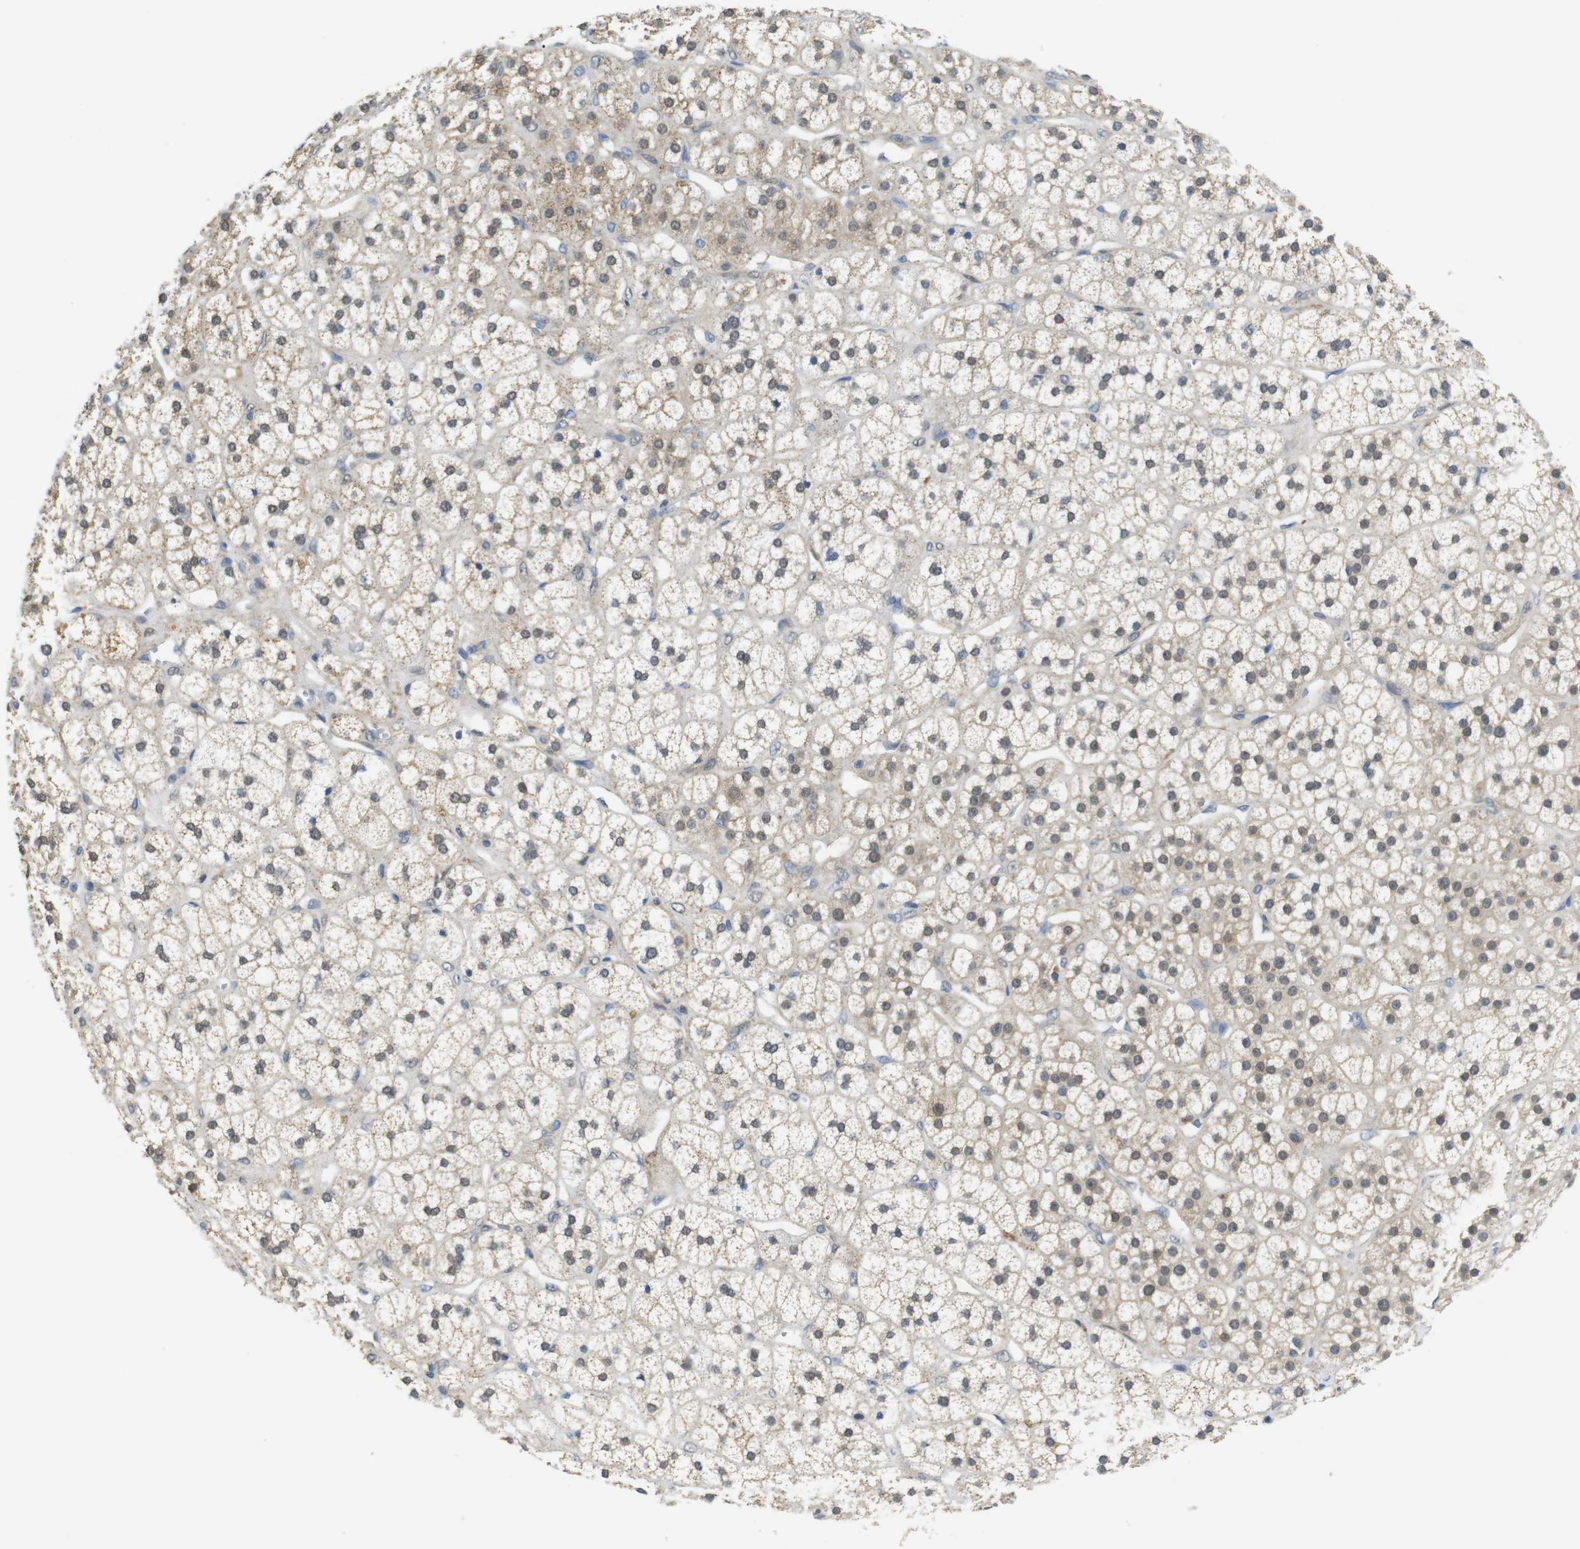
{"staining": {"intensity": "moderate", "quantity": "25%-75%", "location": "cytoplasmic/membranous,nuclear"}, "tissue": "adrenal gland", "cell_type": "Glandular cells", "image_type": "normal", "snomed": [{"axis": "morphology", "description": "Normal tissue, NOS"}, {"axis": "topography", "description": "Adrenal gland"}], "caption": "Immunohistochemistry (DAB) staining of benign human adrenal gland demonstrates moderate cytoplasmic/membranous,nuclear protein staining in about 25%-75% of glandular cells.", "gene": "FNTA", "patient": {"sex": "male", "age": 56}}